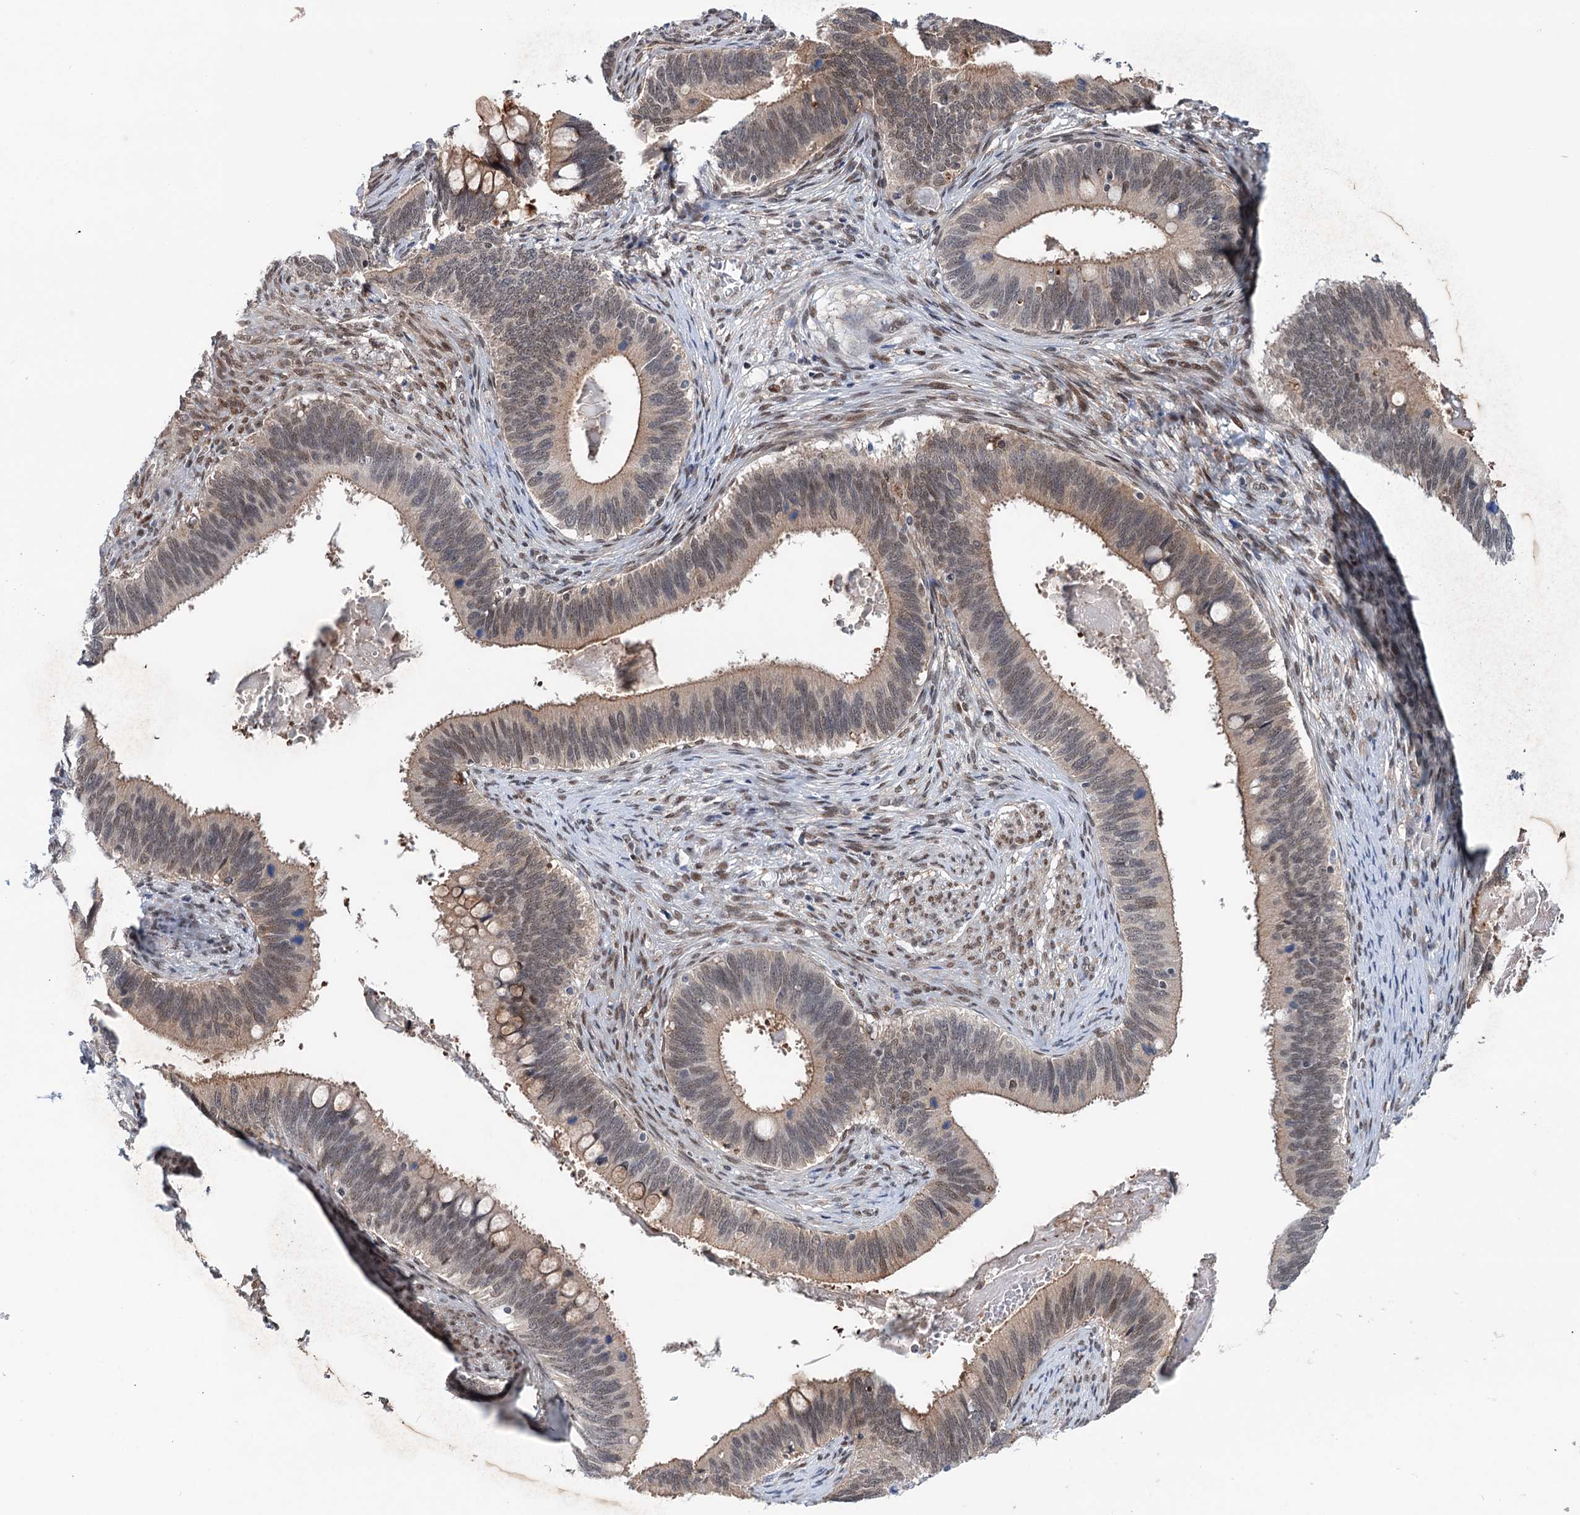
{"staining": {"intensity": "weak", "quantity": "<25%", "location": "cytoplasmic/membranous,nuclear"}, "tissue": "cervical cancer", "cell_type": "Tumor cells", "image_type": "cancer", "snomed": [{"axis": "morphology", "description": "Adenocarcinoma, NOS"}, {"axis": "topography", "description": "Cervix"}], "caption": "DAB (3,3'-diaminobenzidine) immunohistochemical staining of adenocarcinoma (cervical) shows no significant staining in tumor cells.", "gene": "FAM53A", "patient": {"sex": "female", "age": 42}}